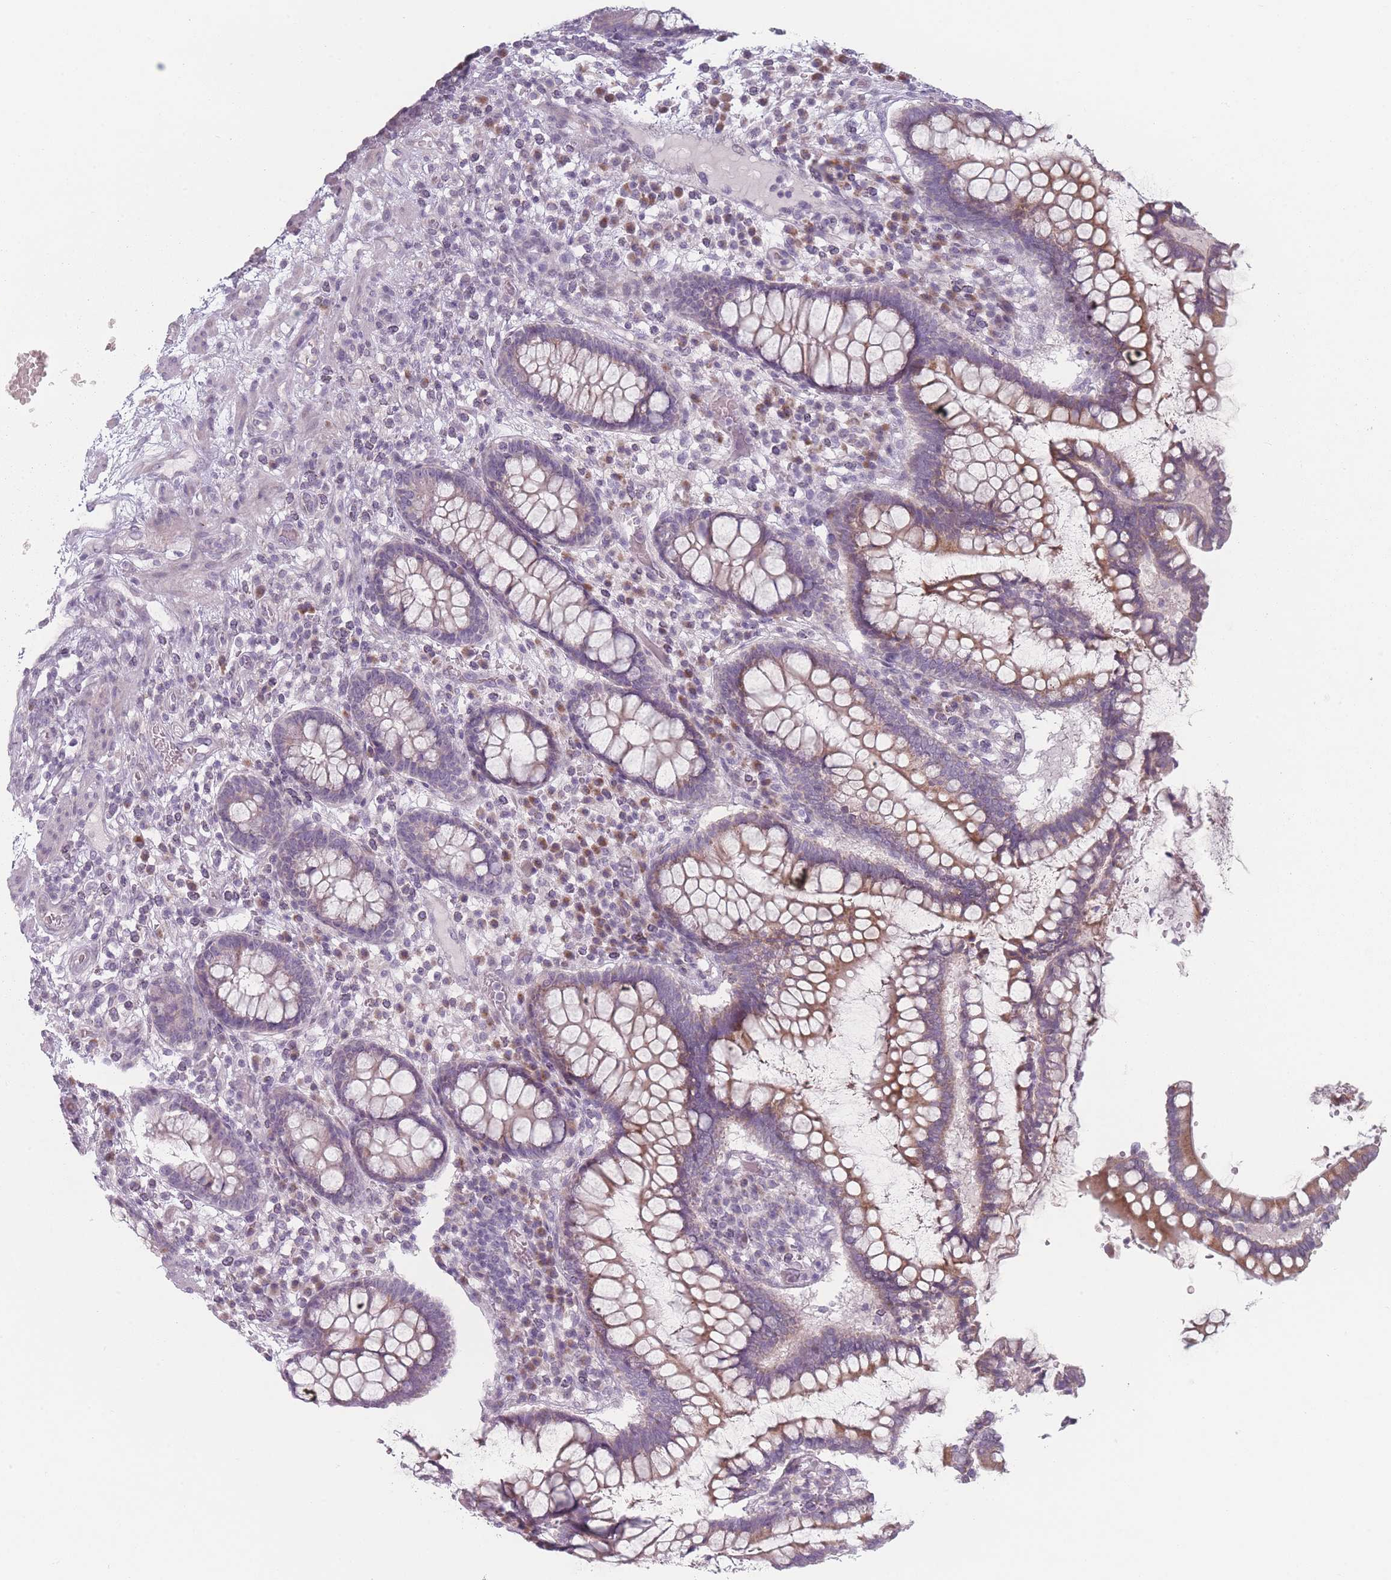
{"staining": {"intensity": "negative", "quantity": "none", "location": "none"}, "tissue": "colon", "cell_type": "Endothelial cells", "image_type": "normal", "snomed": [{"axis": "morphology", "description": "Normal tissue, NOS"}, {"axis": "topography", "description": "Colon"}], "caption": "A high-resolution histopathology image shows immunohistochemistry staining of benign colon, which shows no significant positivity in endothelial cells. (Immunohistochemistry (ihc), brightfield microscopy, high magnification).", "gene": "RASL10B", "patient": {"sex": "female", "age": 79}}